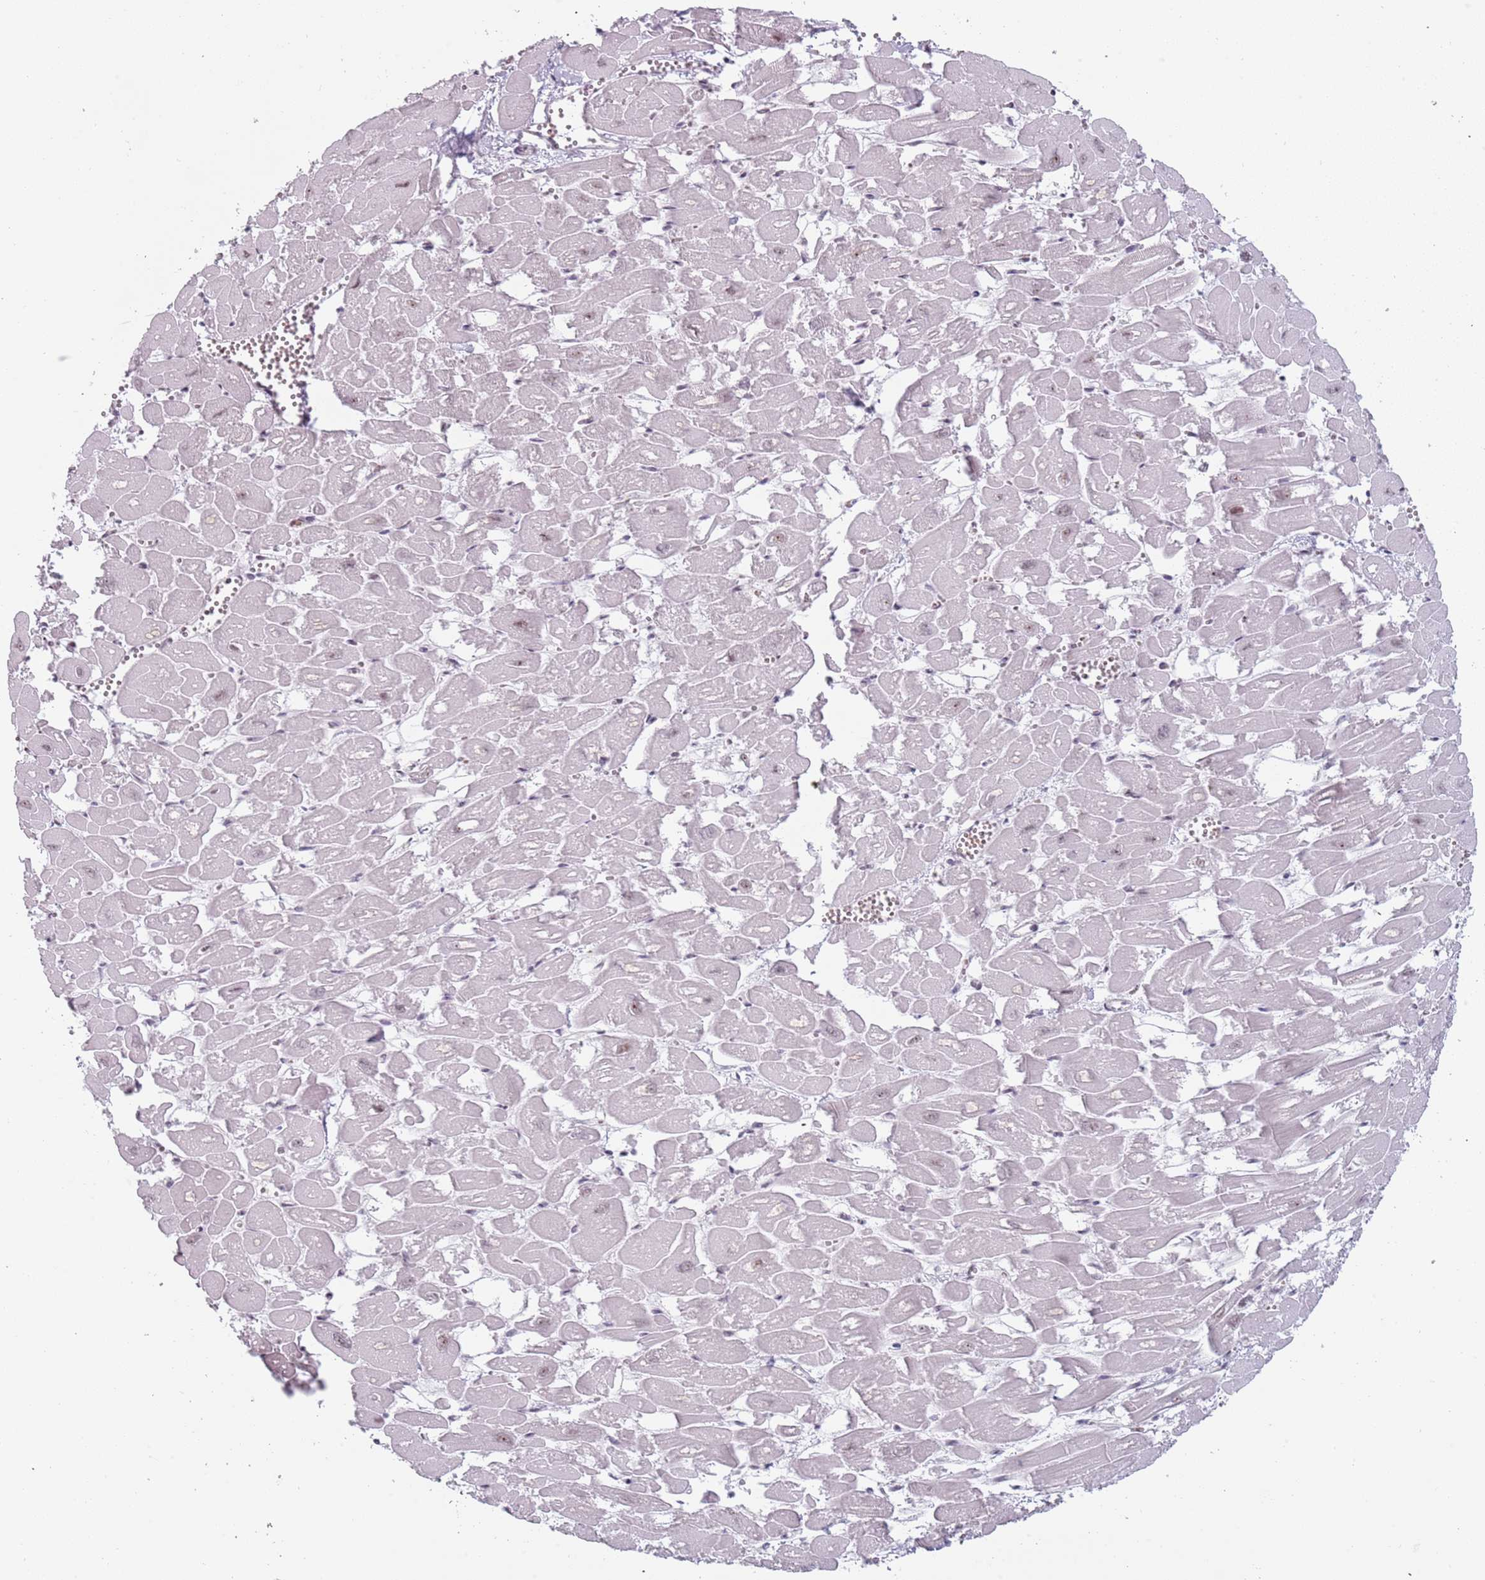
{"staining": {"intensity": "weak", "quantity": "<25%", "location": "nuclear"}, "tissue": "heart muscle", "cell_type": "Cardiomyocytes", "image_type": "normal", "snomed": [{"axis": "morphology", "description": "Normal tissue, NOS"}, {"axis": "topography", "description": "Heart"}], "caption": "A high-resolution micrograph shows immunohistochemistry (IHC) staining of unremarkable heart muscle, which demonstrates no significant expression in cardiomyocytes. The staining was performed using DAB to visualize the protein expression in brown, while the nuclei were stained in blue with hematoxylin (Magnification: 20x).", "gene": "REXO4", "patient": {"sex": "male", "age": 54}}